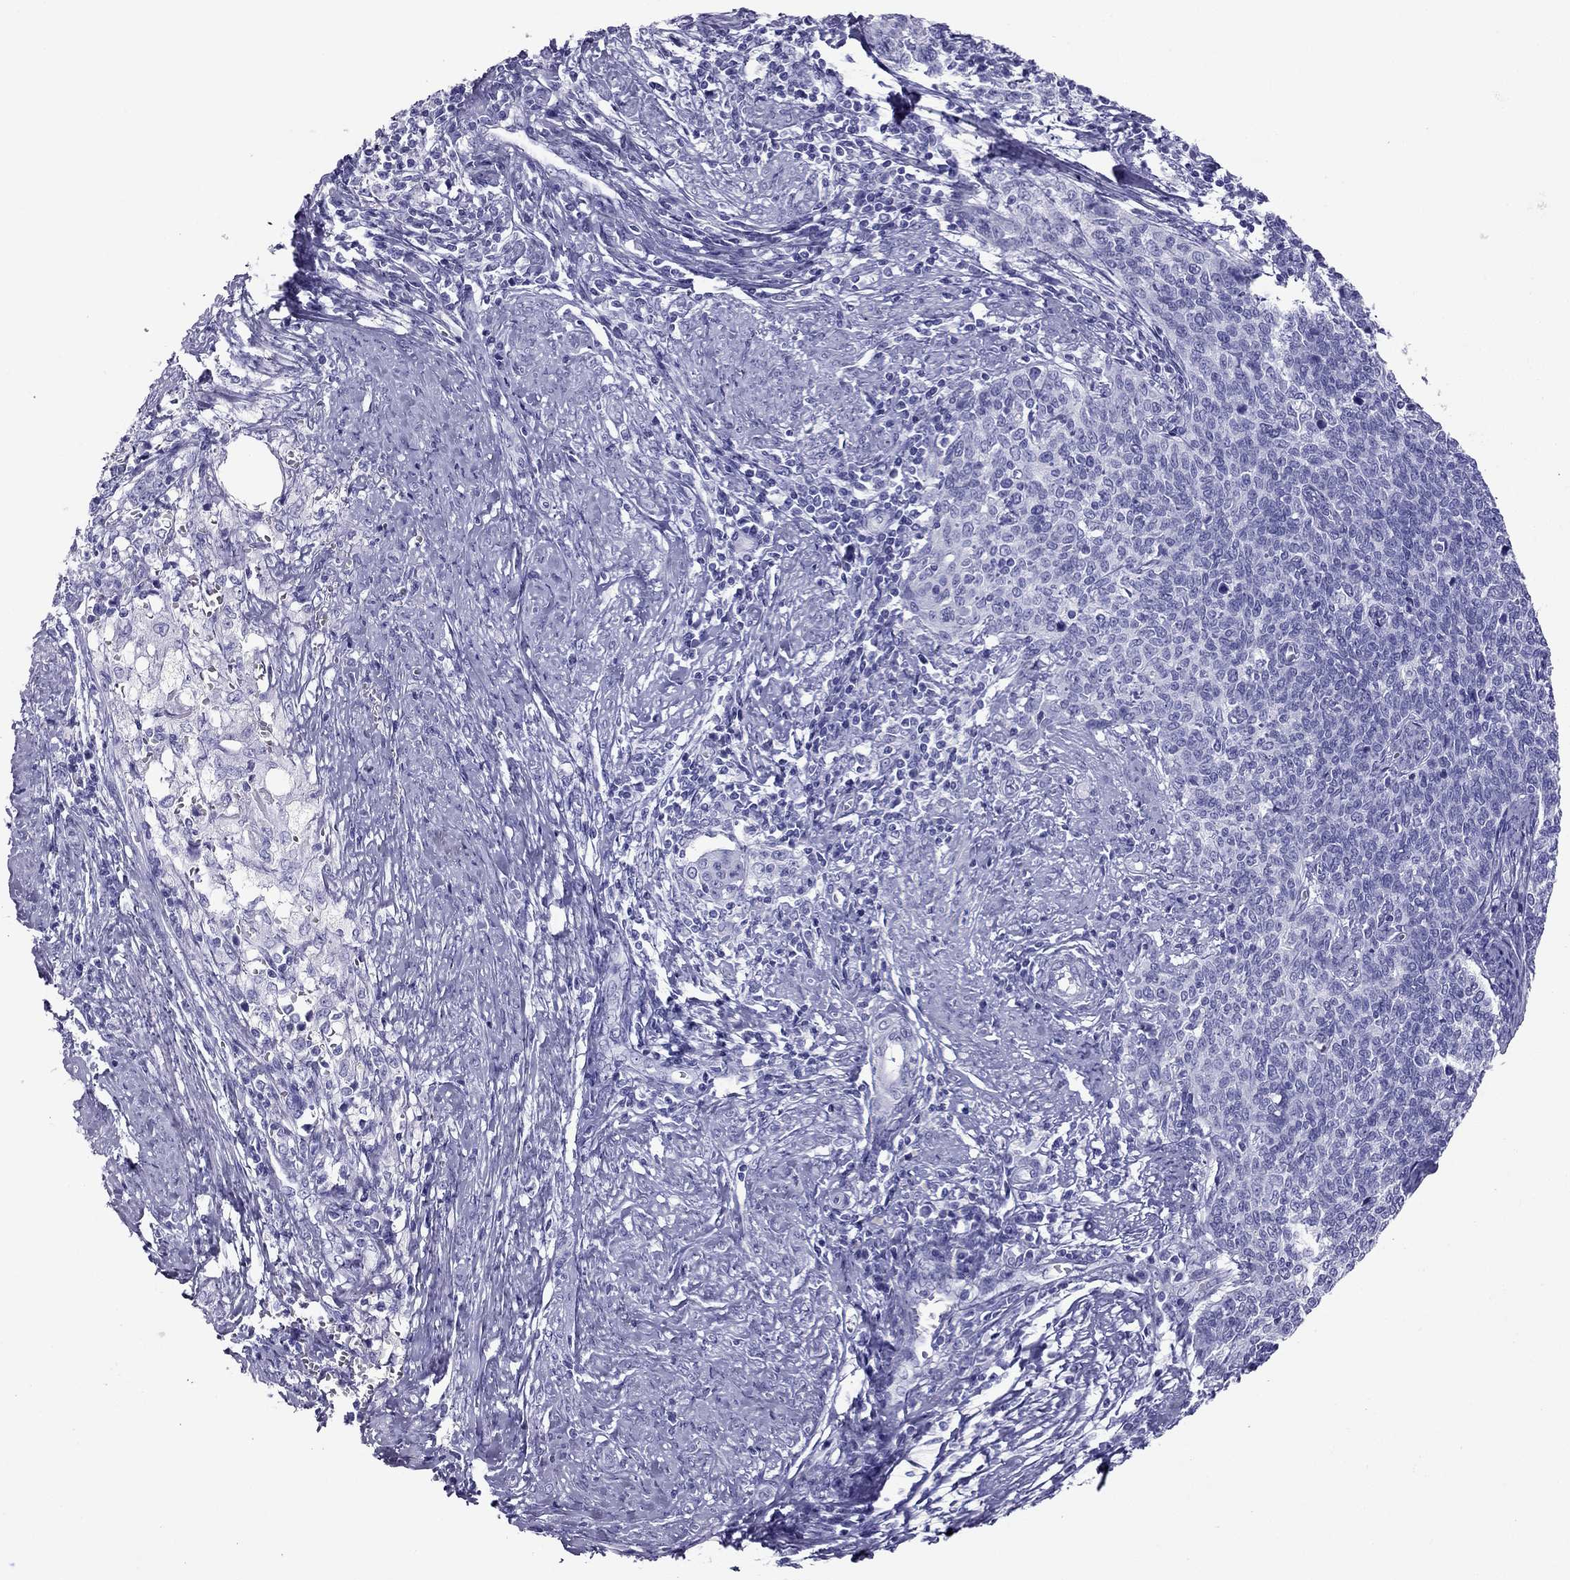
{"staining": {"intensity": "negative", "quantity": "none", "location": "none"}, "tissue": "cervical cancer", "cell_type": "Tumor cells", "image_type": "cancer", "snomed": [{"axis": "morphology", "description": "Squamous cell carcinoma, NOS"}, {"axis": "topography", "description": "Cervix"}], "caption": "Protein analysis of squamous cell carcinoma (cervical) exhibits no significant positivity in tumor cells.", "gene": "PDE6A", "patient": {"sex": "female", "age": 39}}